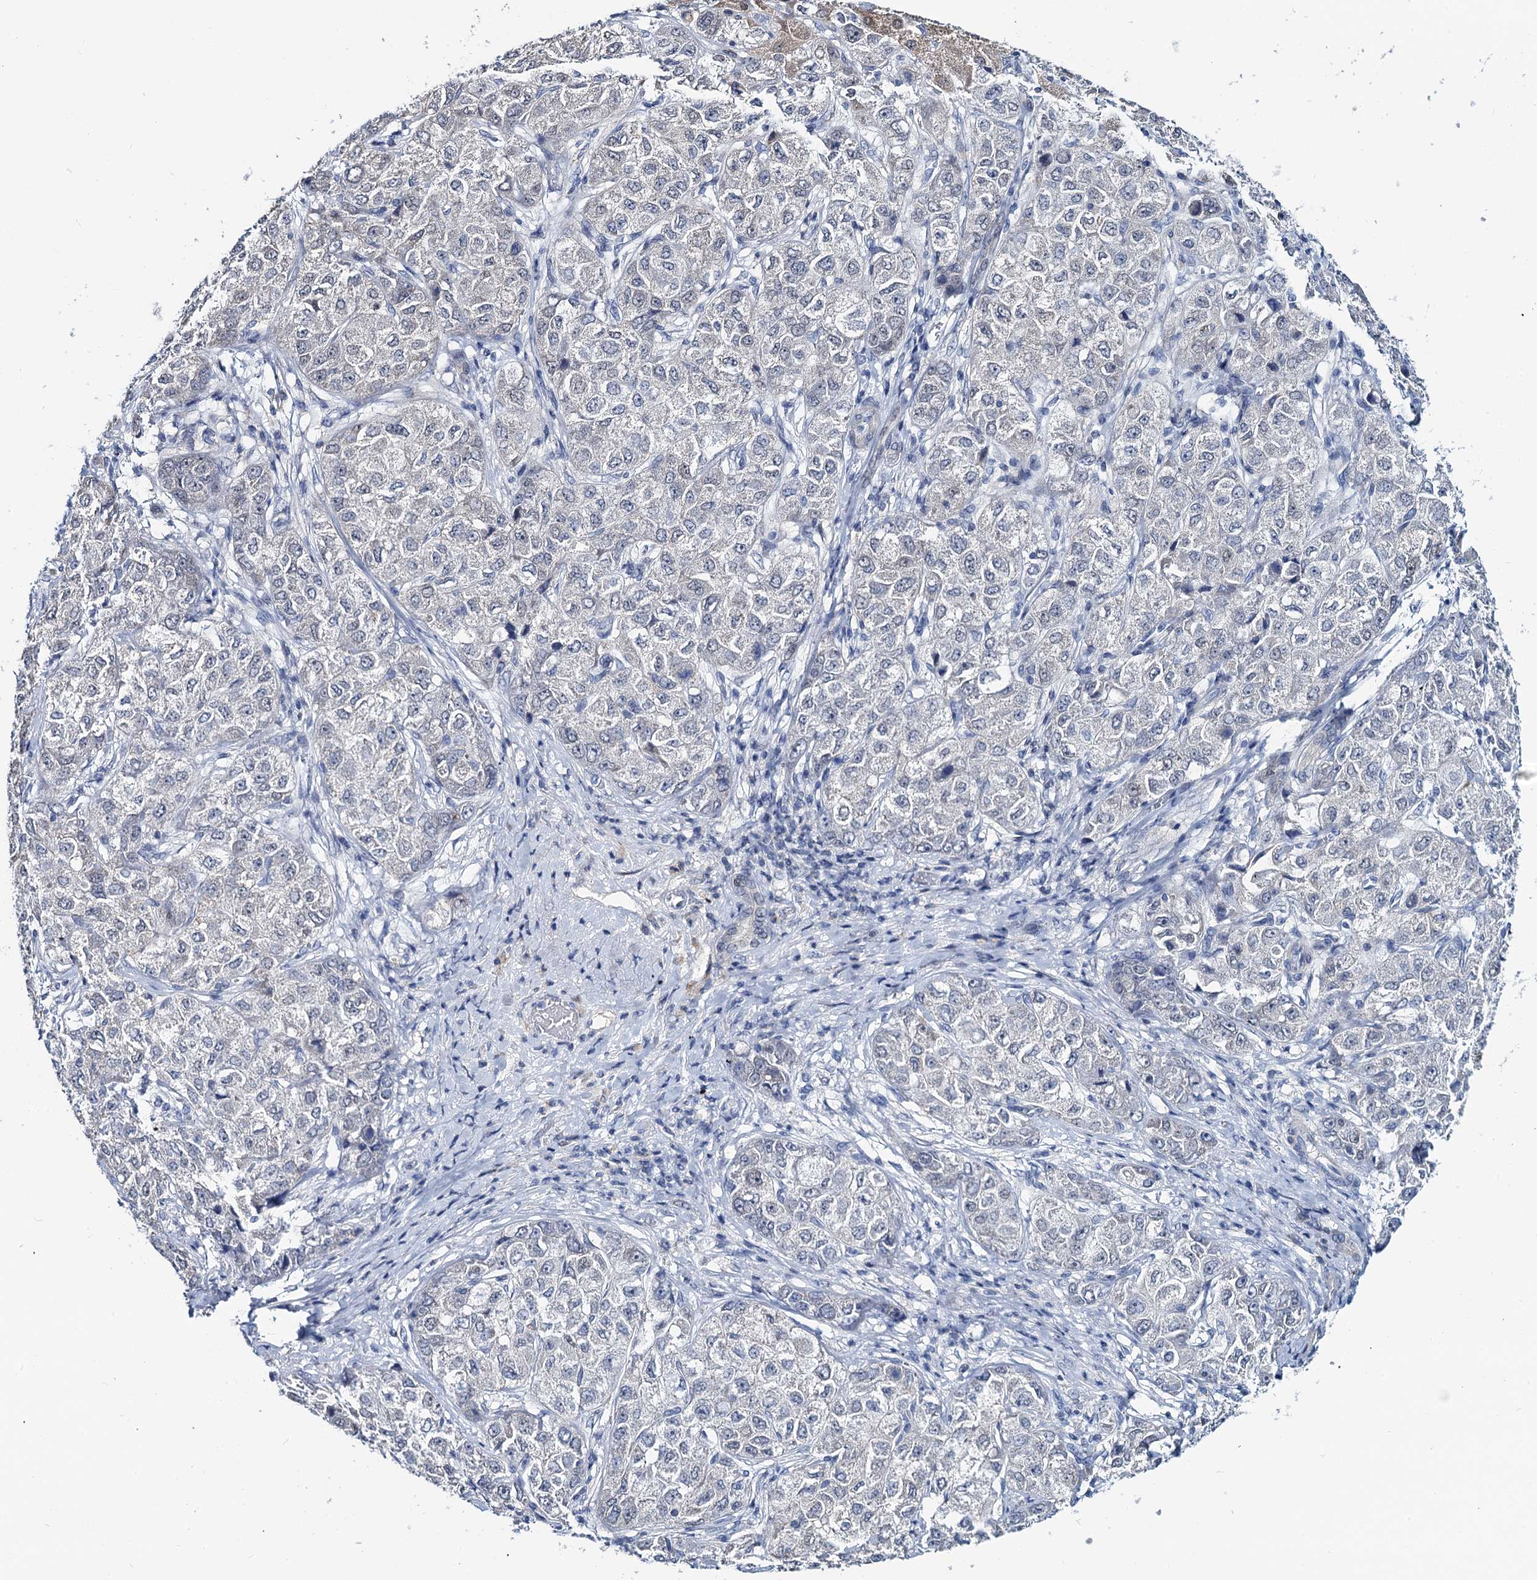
{"staining": {"intensity": "weak", "quantity": "<25%", "location": "cytoplasmic/membranous"}, "tissue": "liver cancer", "cell_type": "Tumor cells", "image_type": "cancer", "snomed": [{"axis": "morphology", "description": "Carcinoma, Hepatocellular, NOS"}, {"axis": "topography", "description": "Liver"}], "caption": "This is an immunohistochemistry micrograph of human liver cancer (hepatocellular carcinoma). There is no expression in tumor cells.", "gene": "TOX3", "patient": {"sex": "male", "age": 80}}